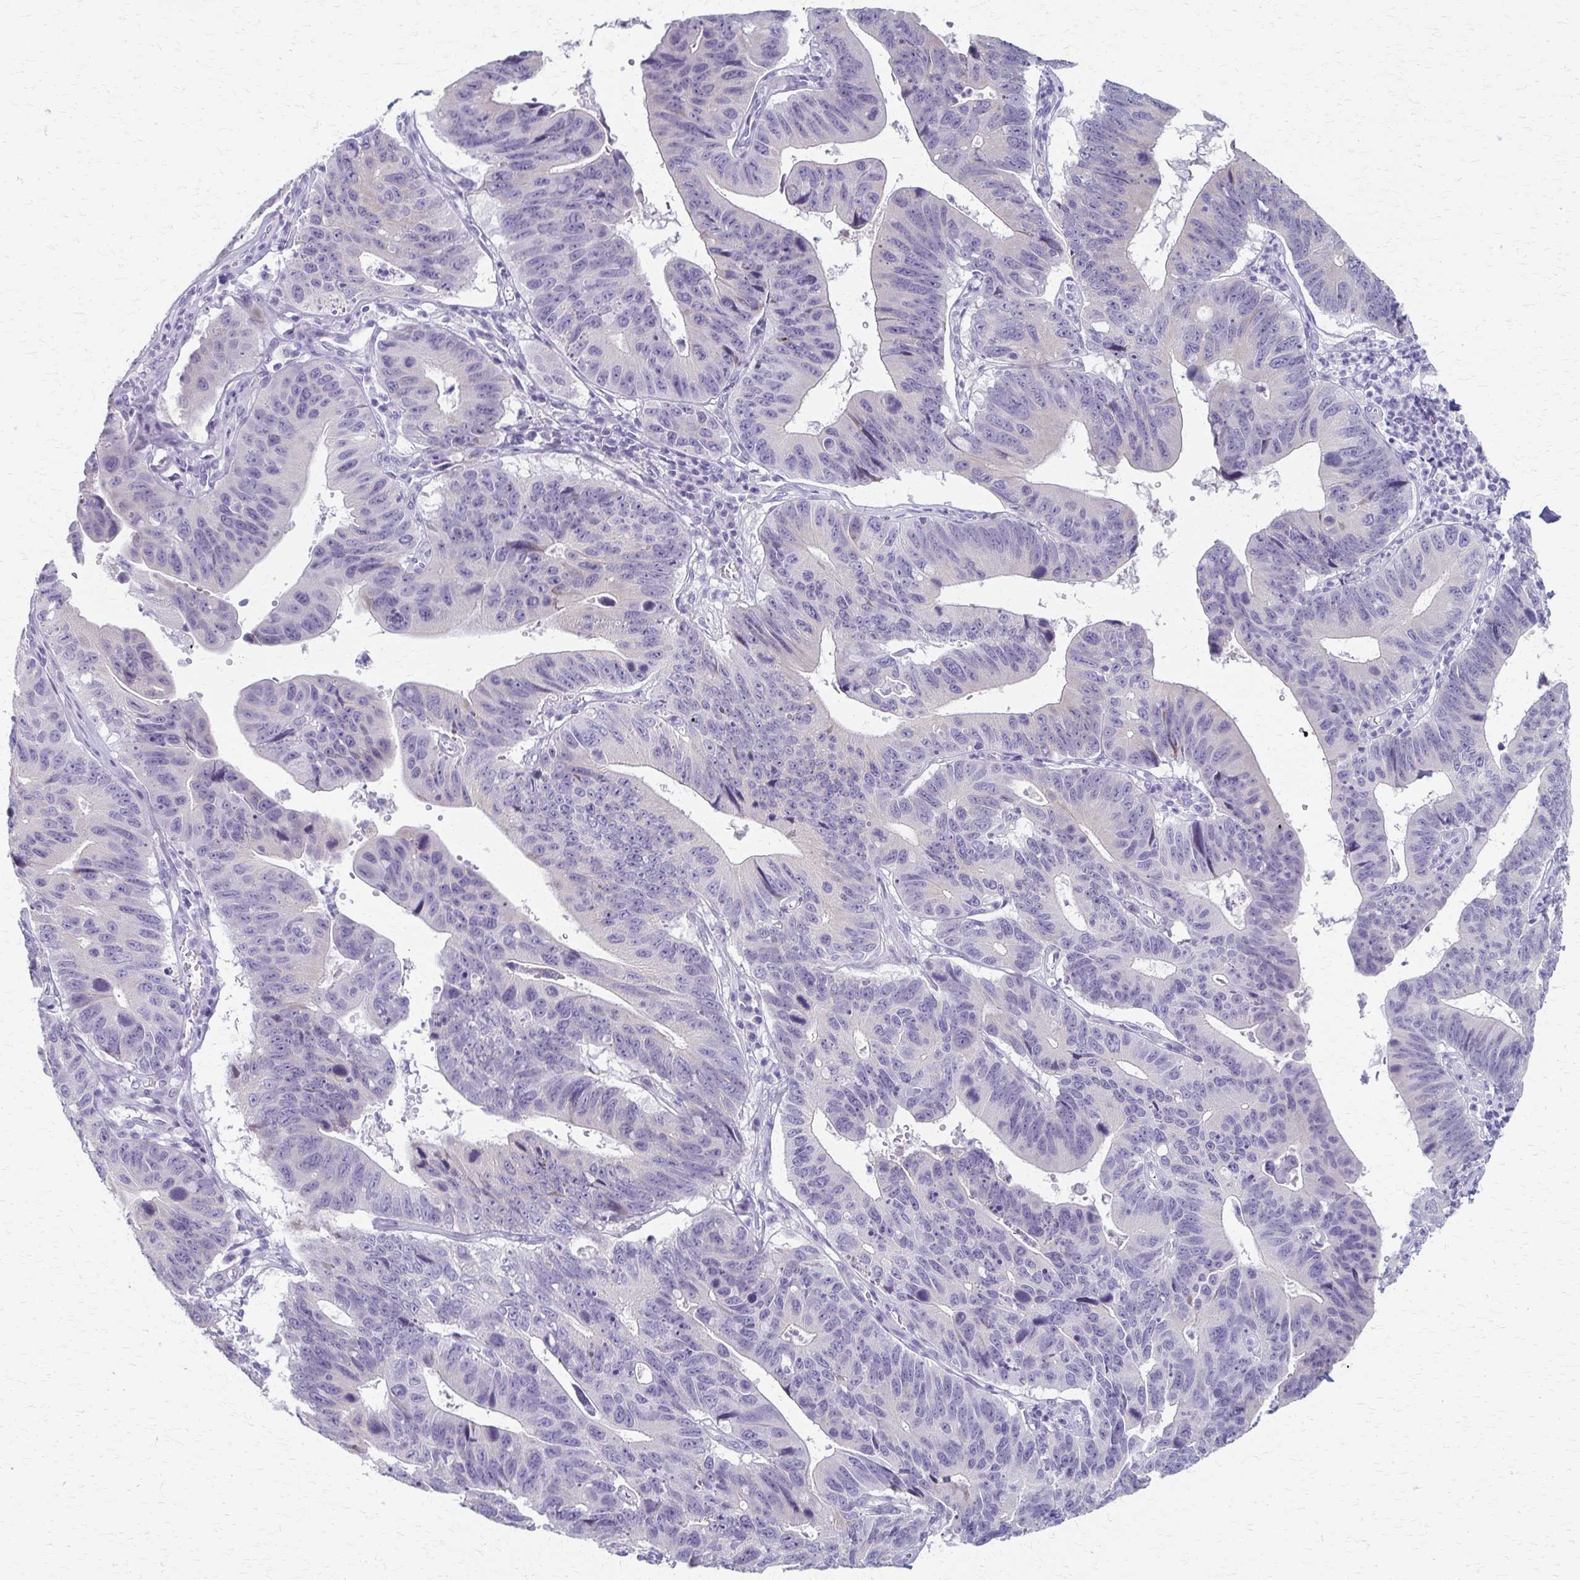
{"staining": {"intensity": "negative", "quantity": "none", "location": "none"}, "tissue": "stomach cancer", "cell_type": "Tumor cells", "image_type": "cancer", "snomed": [{"axis": "morphology", "description": "Adenocarcinoma, NOS"}, {"axis": "topography", "description": "Stomach"}], "caption": "The immunohistochemistry (IHC) photomicrograph has no significant positivity in tumor cells of stomach cancer (adenocarcinoma) tissue.", "gene": "CYB5A", "patient": {"sex": "male", "age": 59}}